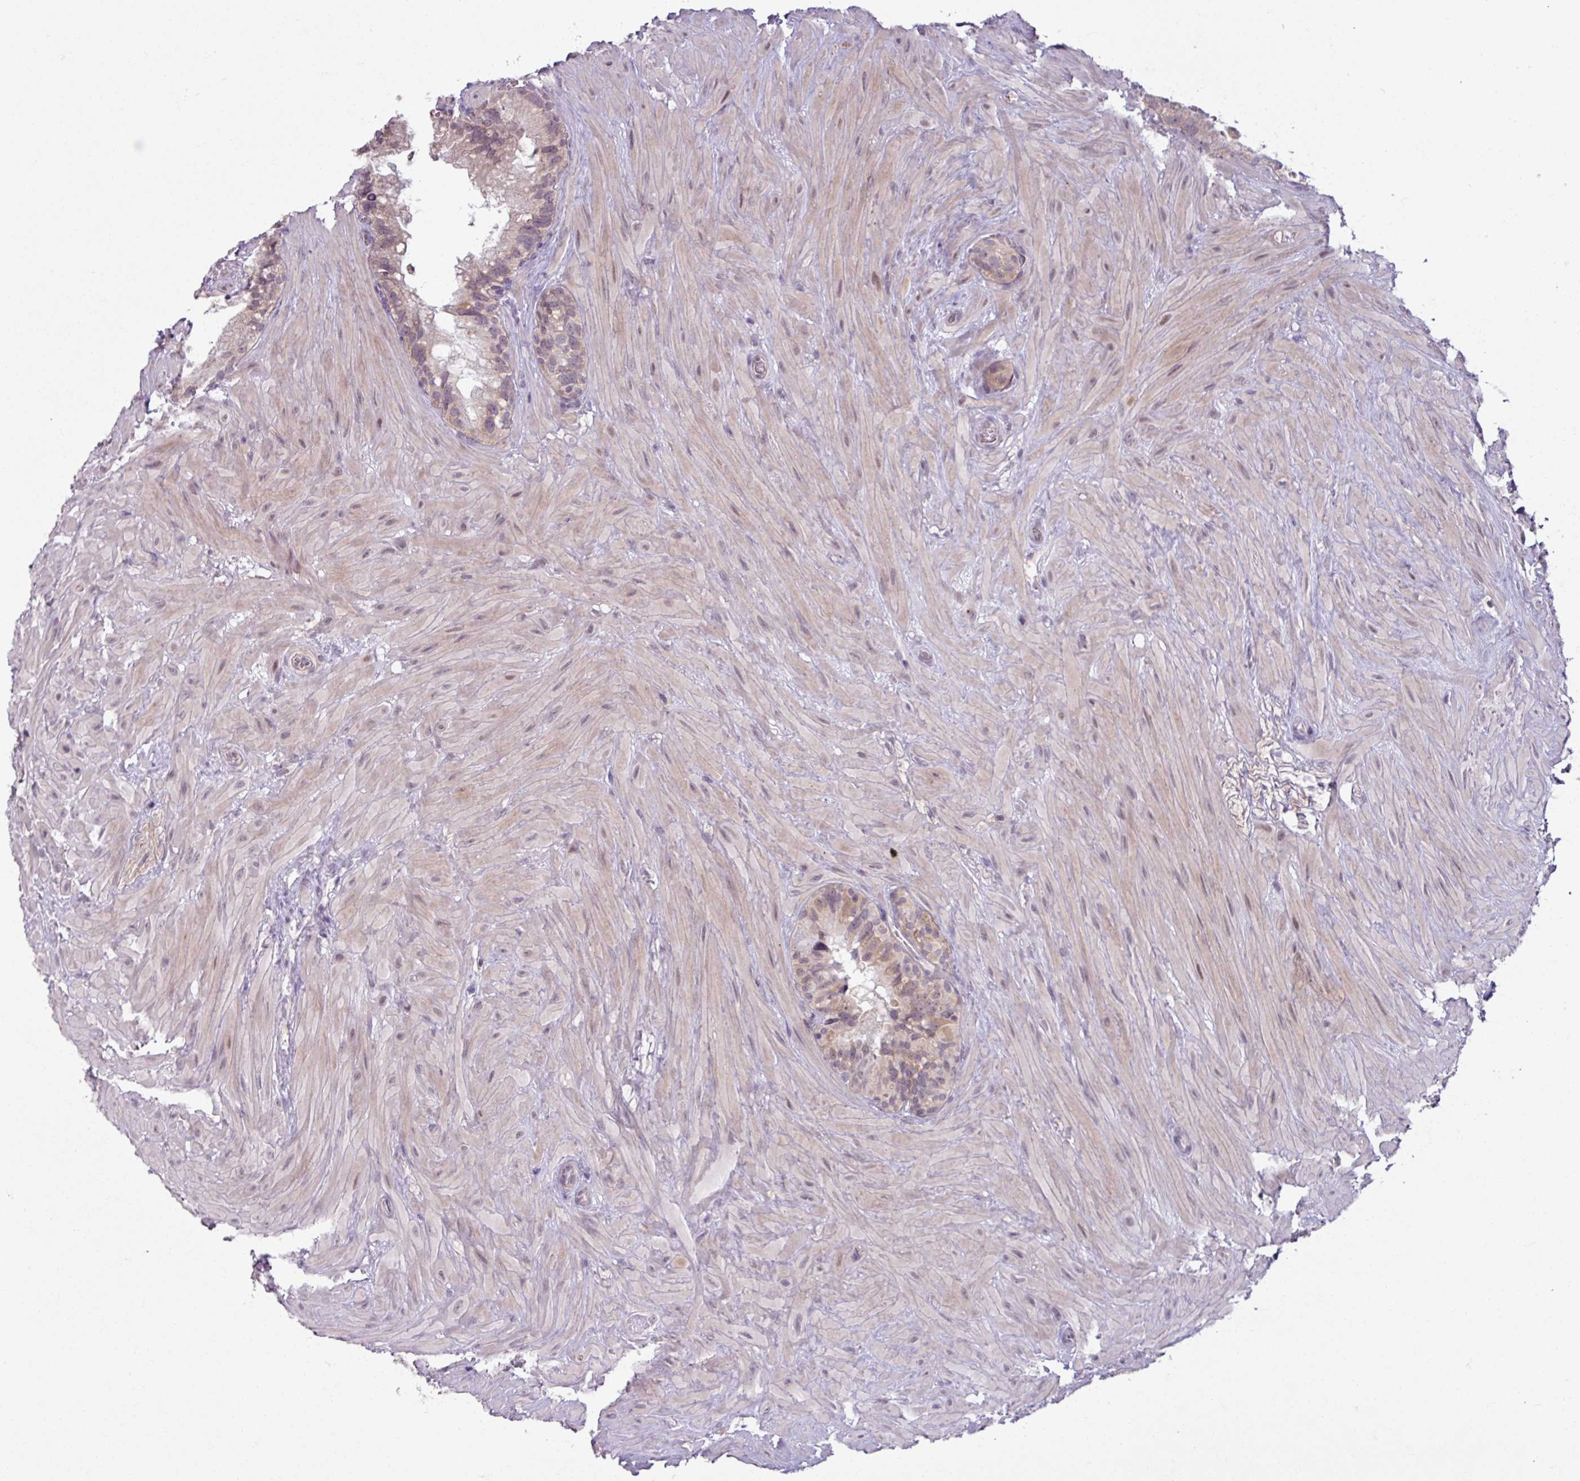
{"staining": {"intensity": "weak", "quantity": "<25%", "location": "cytoplasmic/membranous,nuclear"}, "tissue": "seminal vesicle", "cell_type": "Glandular cells", "image_type": "normal", "snomed": [{"axis": "morphology", "description": "Normal tissue, NOS"}, {"axis": "topography", "description": "Seminal veicle"}], "caption": "The photomicrograph exhibits no significant staining in glandular cells of seminal vesicle.", "gene": "OGFOD3", "patient": {"sex": "male", "age": 68}}